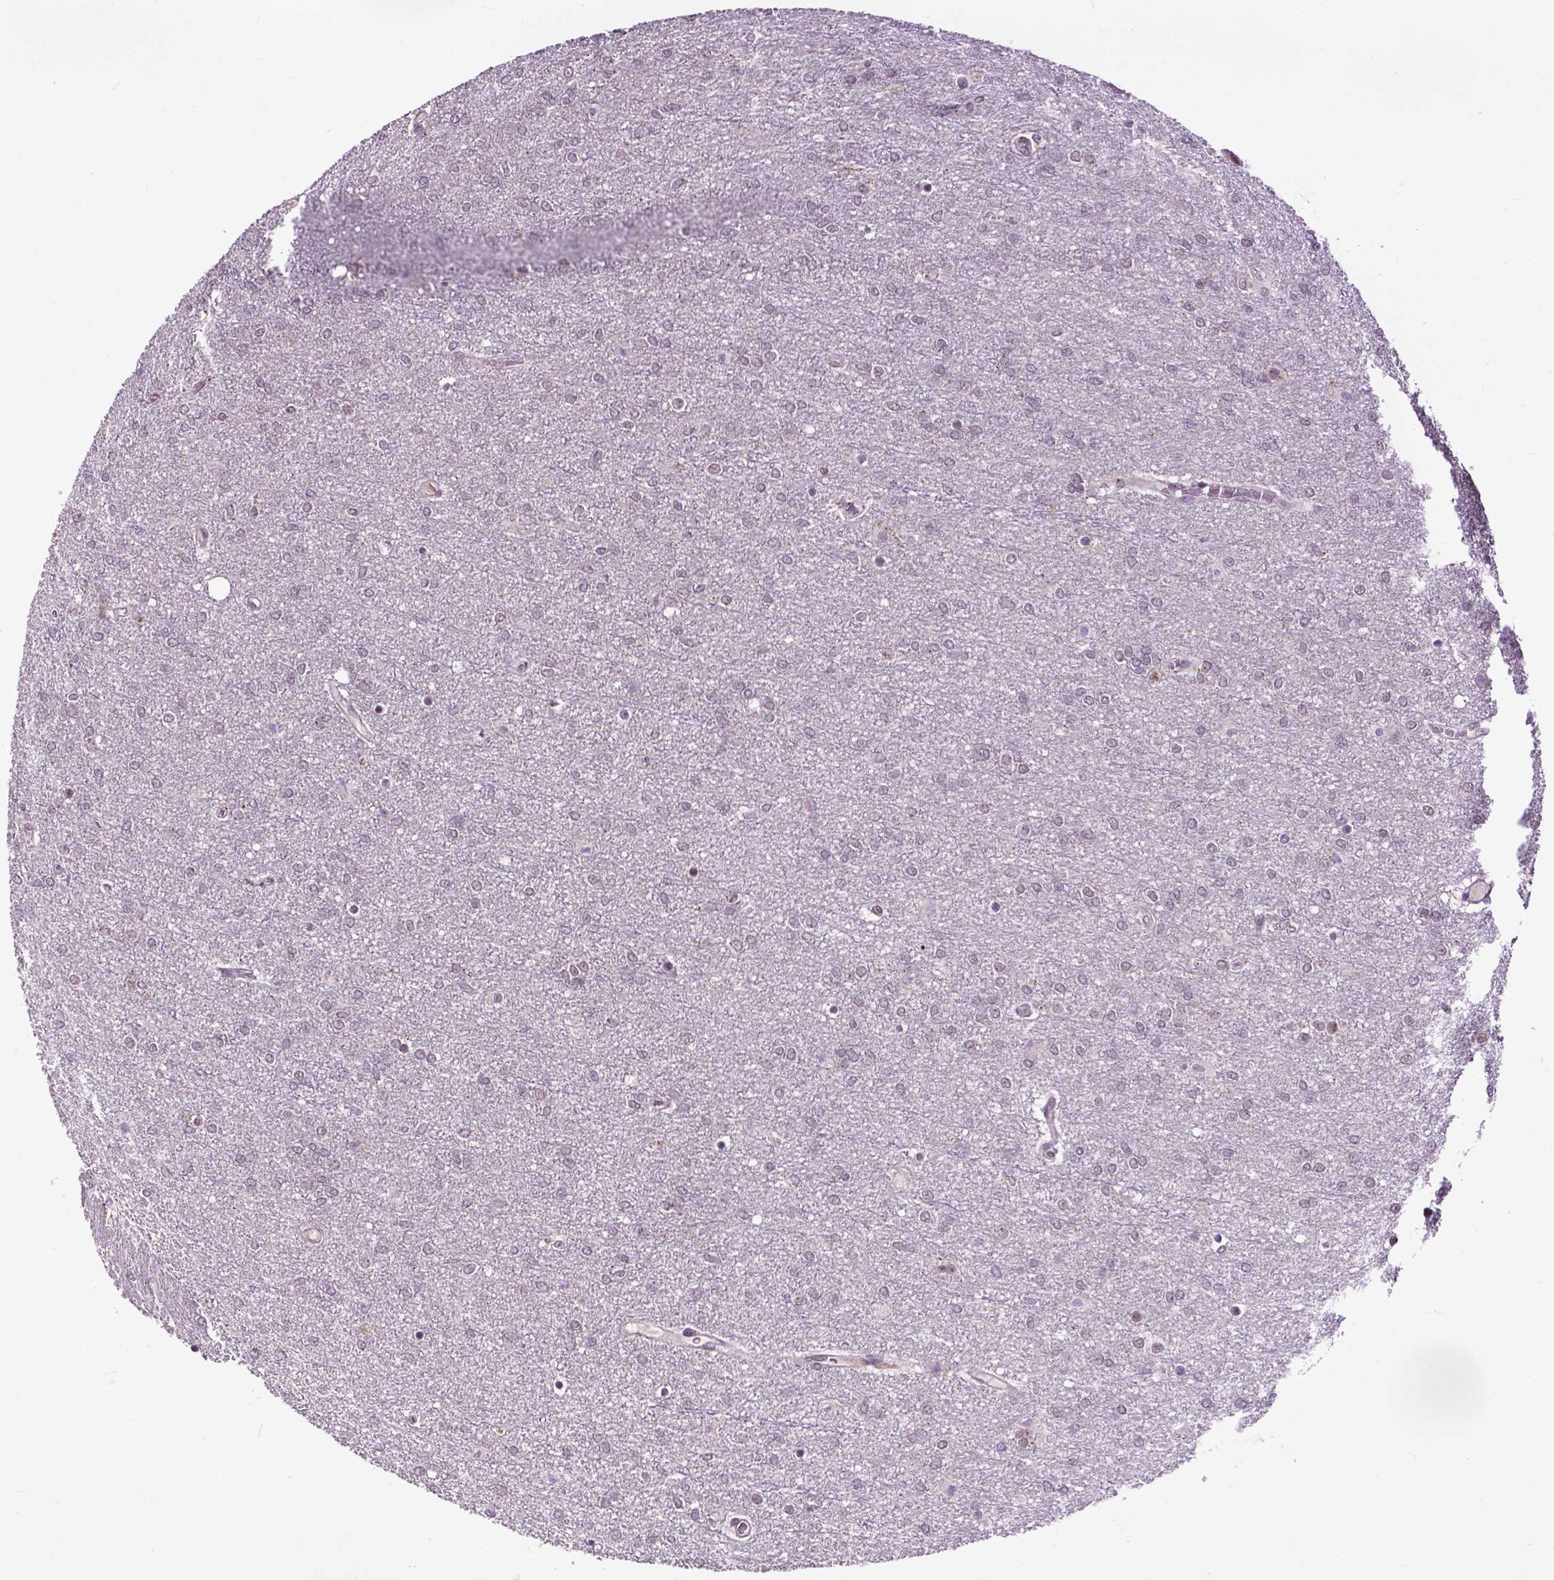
{"staining": {"intensity": "negative", "quantity": "none", "location": "none"}, "tissue": "glioma", "cell_type": "Tumor cells", "image_type": "cancer", "snomed": [{"axis": "morphology", "description": "Glioma, malignant, High grade"}, {"axis": "topography", "description": "Brain"}], "caption": "Glioma was stained to show a protein in brown. There is no significant expression in tumor cells.", "gene": "EAF1", "patient": {"sex": "female", "age": 61}}